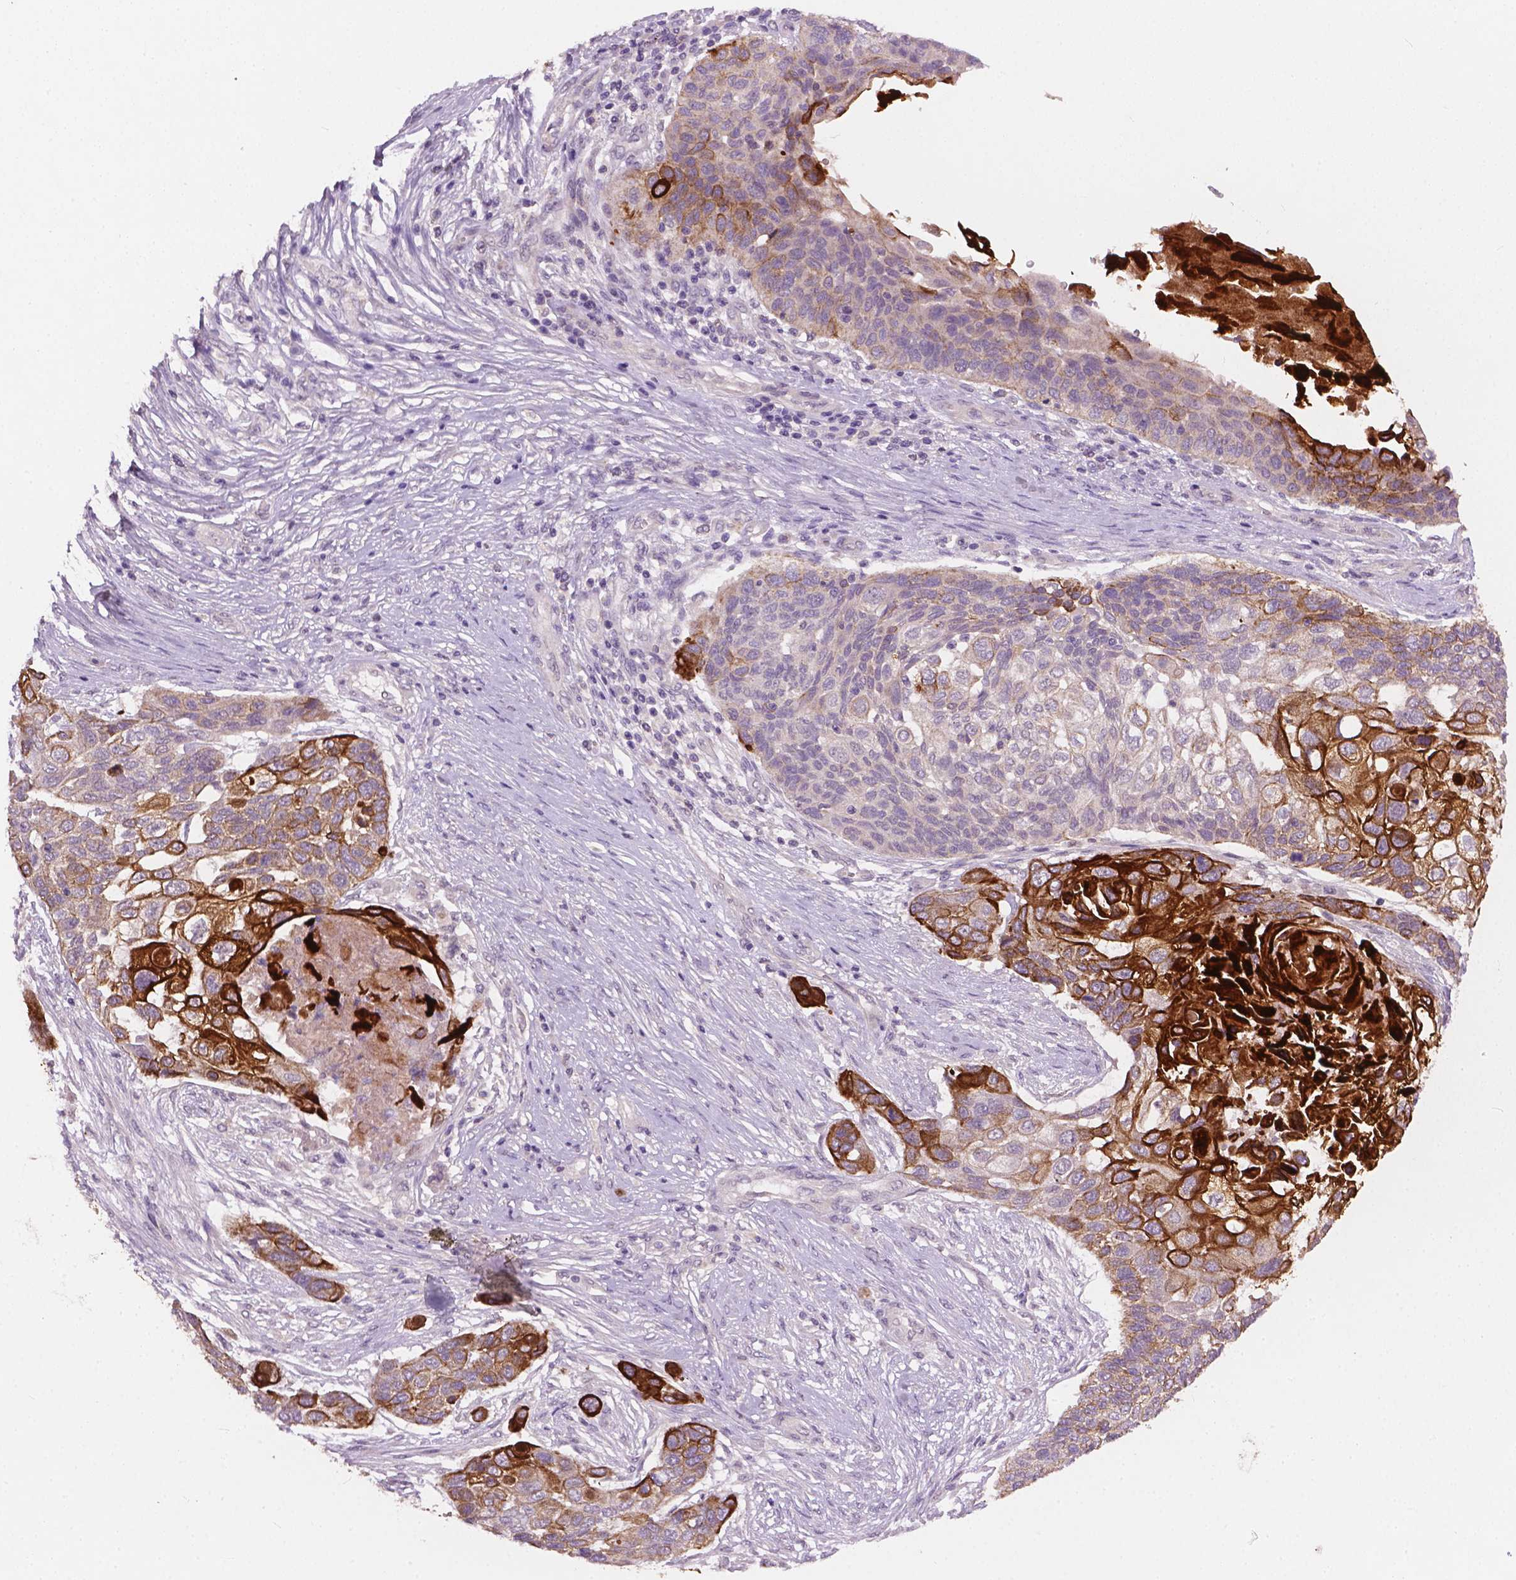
{"staining": {"intensity": "strong", "quantity": "<25%", "location": "cytoplasmic/membranous"}, "tissue": "lung cancer", "cell_type": "Tumor cells", "image_type": "cancer", "snomed": [{"axis": "morphology", "description": "Squamous cell carcinoma, NOS"}, {"axis": "topography", "description": "Lung"}], "caption": "Strong cytoplasmic/membranous expression for a protein is present in approximately <25% of tumor cells of lung cancer using IHC.", "gene": "KRT17", "patient": {"sex": "male", "age": 69}}